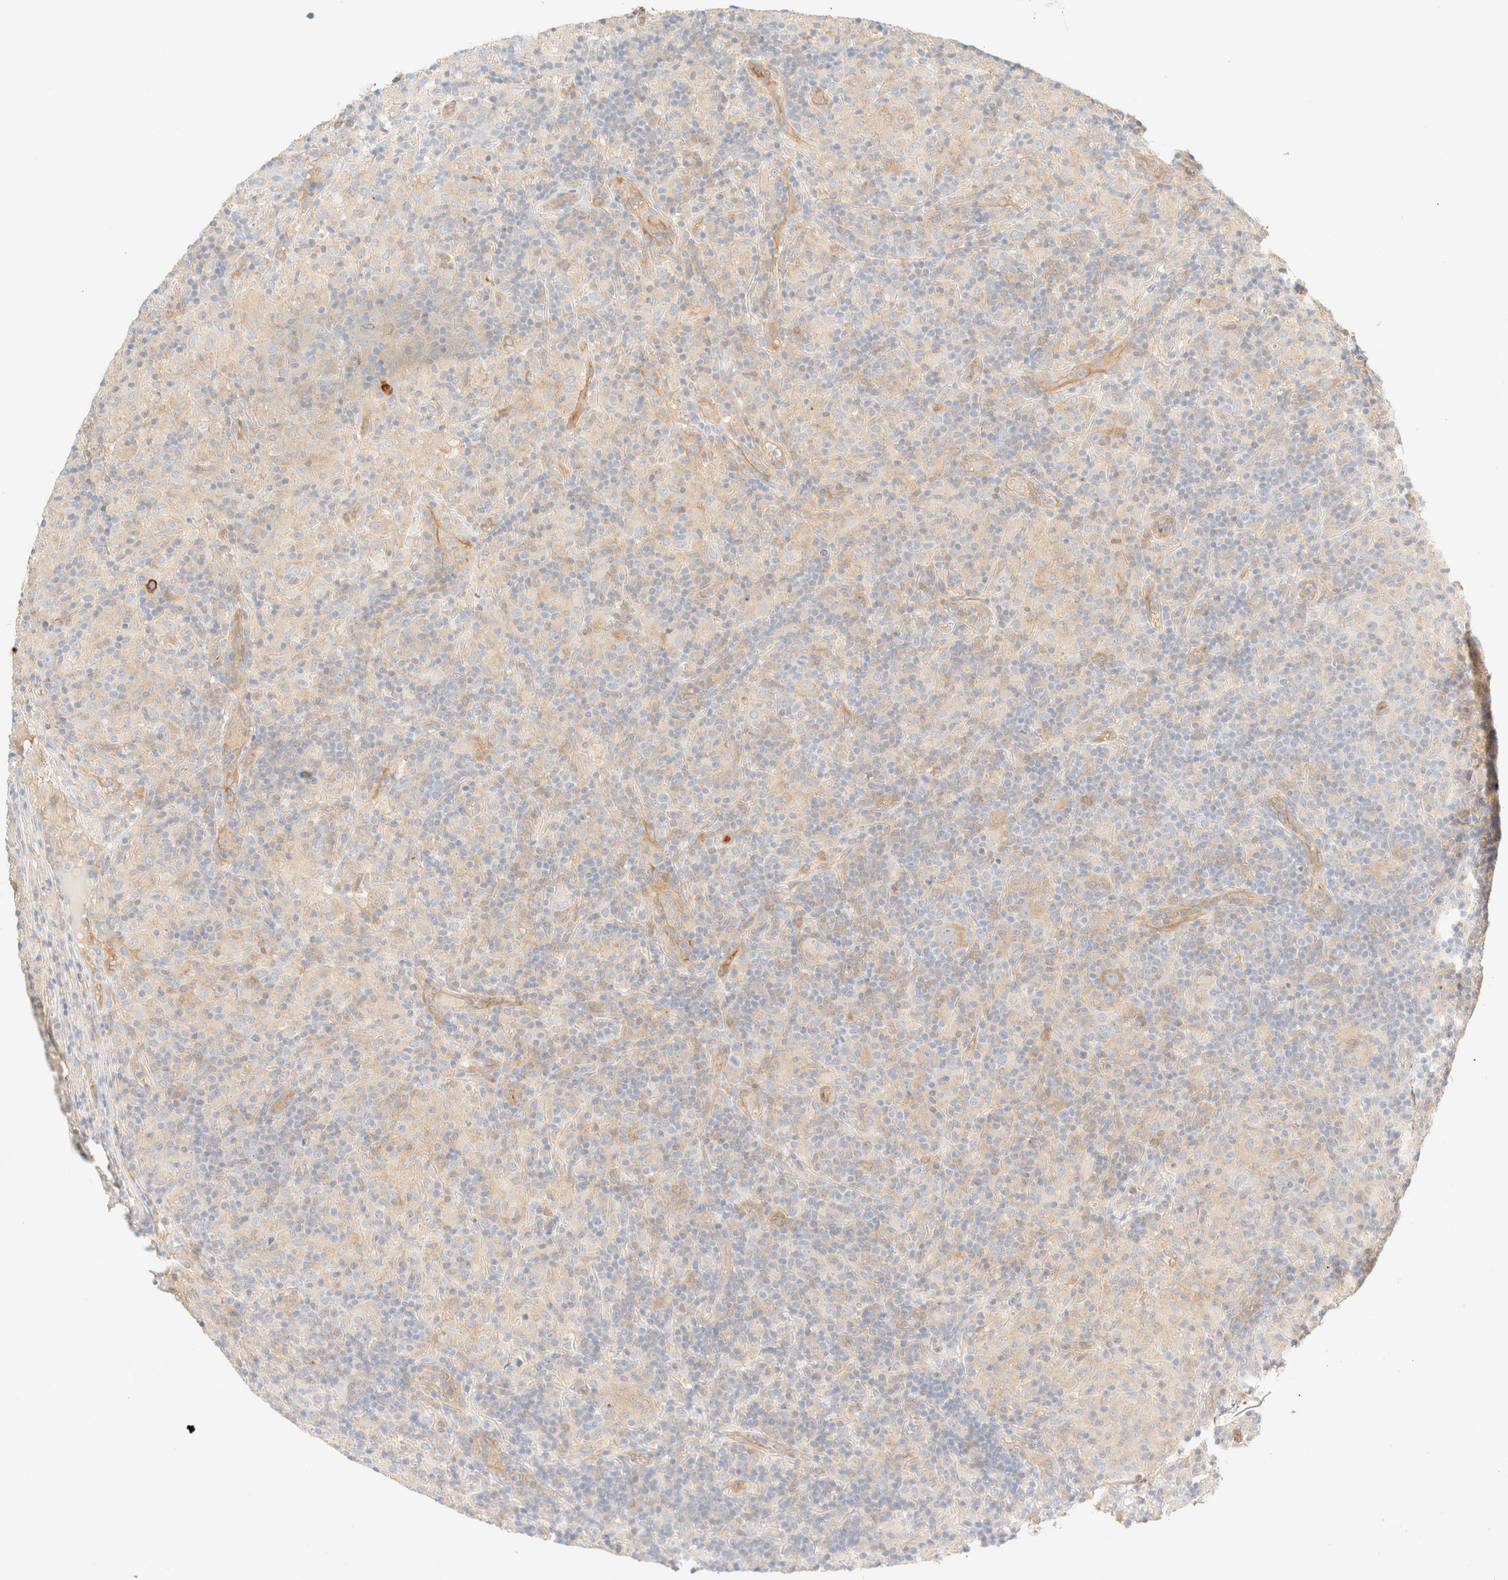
{"staining": {"intensity": "moderate", "quantity": "25%-75%", "location": "cytoplasmic/membranous"}, "tissue": "lymphoma", "cell_type": "Tumor cells", "image_type": "cancer", "snomed": [{"axis": "morphology", "description": "Hodgkin's disease, NOS"}, {"axis": "topography", "description": "Lymph node"}], "caption": "High-magnification brightfield microscopy of Hodgkin's disease stained with DAB (3,3'-diaminobenzidine) (brown) and counterstained with hematoxylin (blue). tumor cells exhibit moderate cytoplasmic/membranous positivity is identified in about25%-75% of cells.", "gene": "FHOD1", "patient": {"sex": "male", "age": 70}}